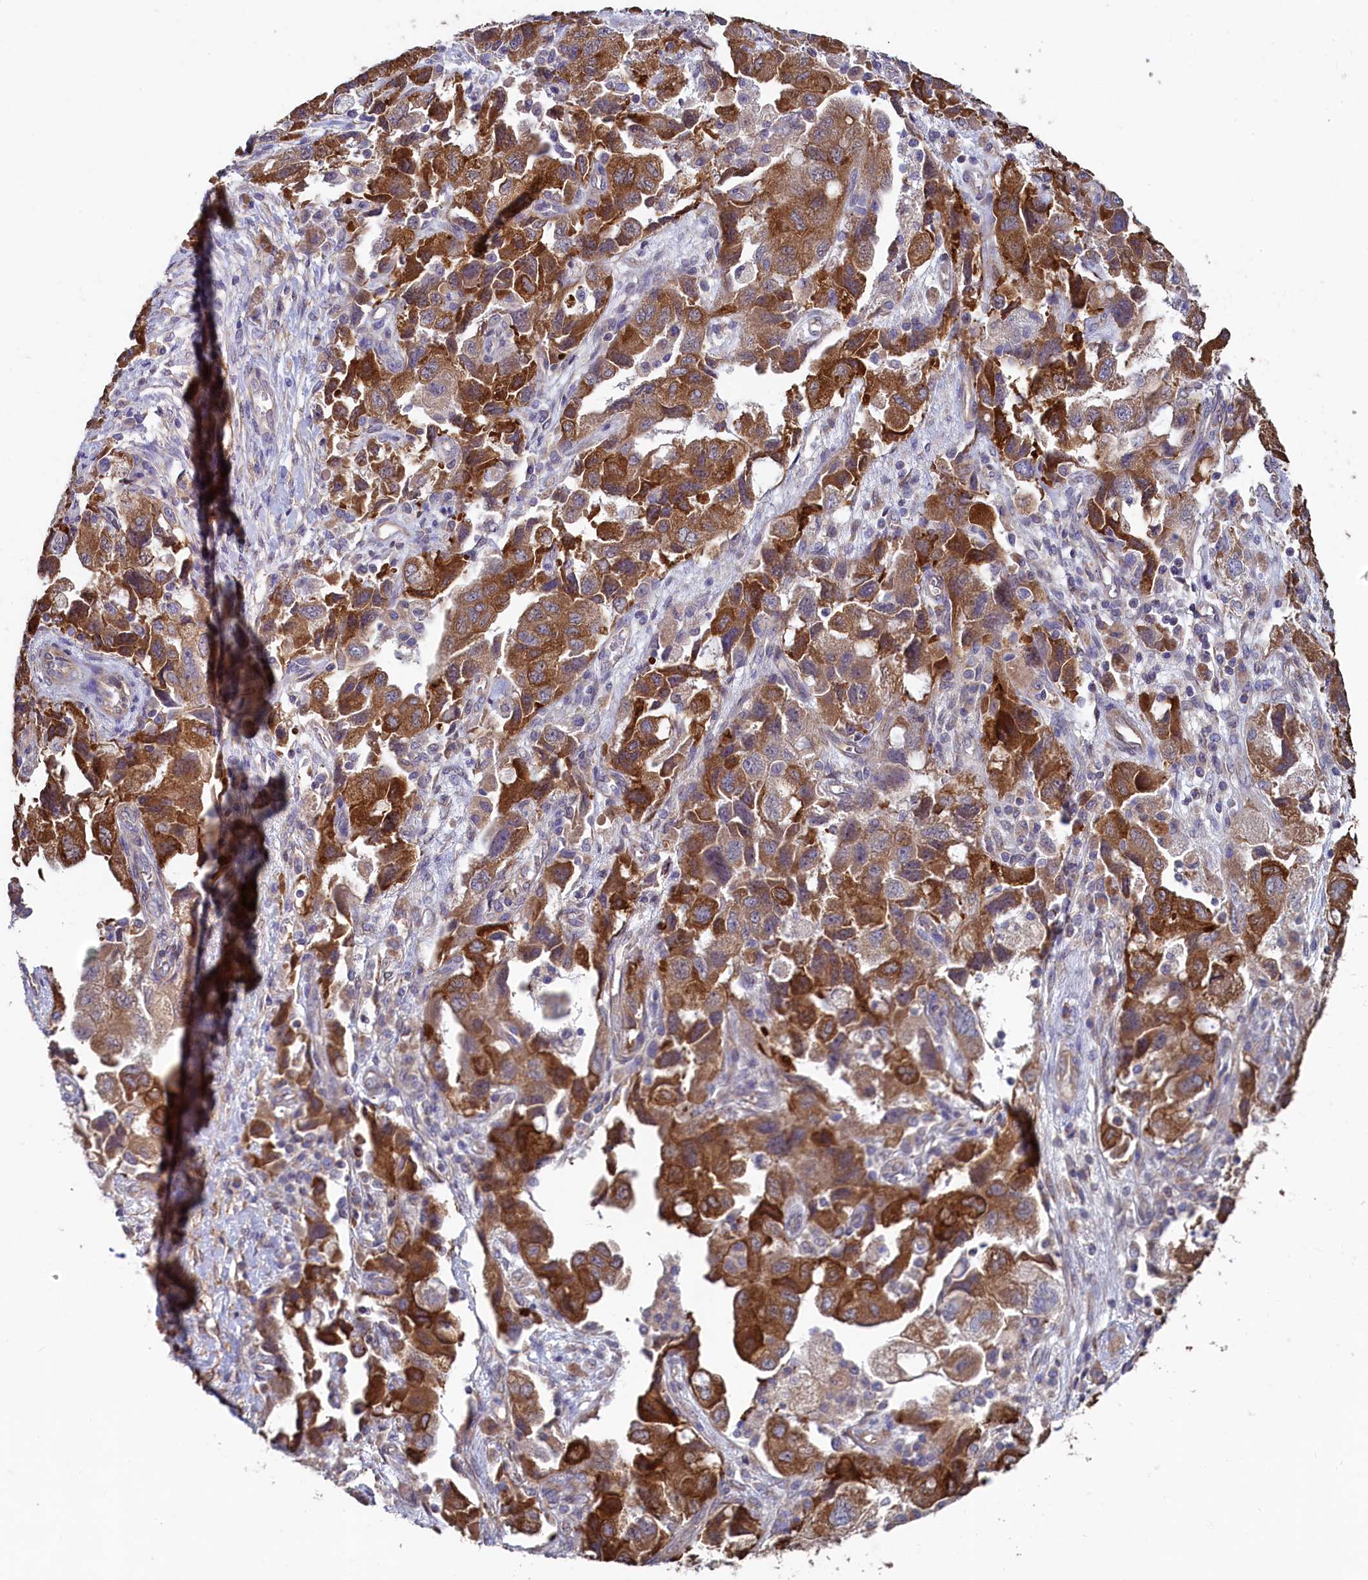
{"staining": {"intensity": "strong", "quantity": ">75%", "location": "cytoplasmic/membranous"}, "tissue": "ovarian cancer", "cell_type": "Tumor cells", "image_type": "cancer", "snomed": [{"axis": "morphology", "description": "Carcinoma, NOS"}, {"axis": "morphology", "description": "Cystadenocarcinoma, serous, NOS"}, {"axis": "topography", "description": "Ovary"}], "caption": "This is an image of immunohistochemistry (IHC) staining of ovarian cancer (carcinoma), which shows strong staining in the cytoplasmic/membranous of tumor cells.", "gene": "SPATA2L", "patient": {"sex": "female", "age": 69}}